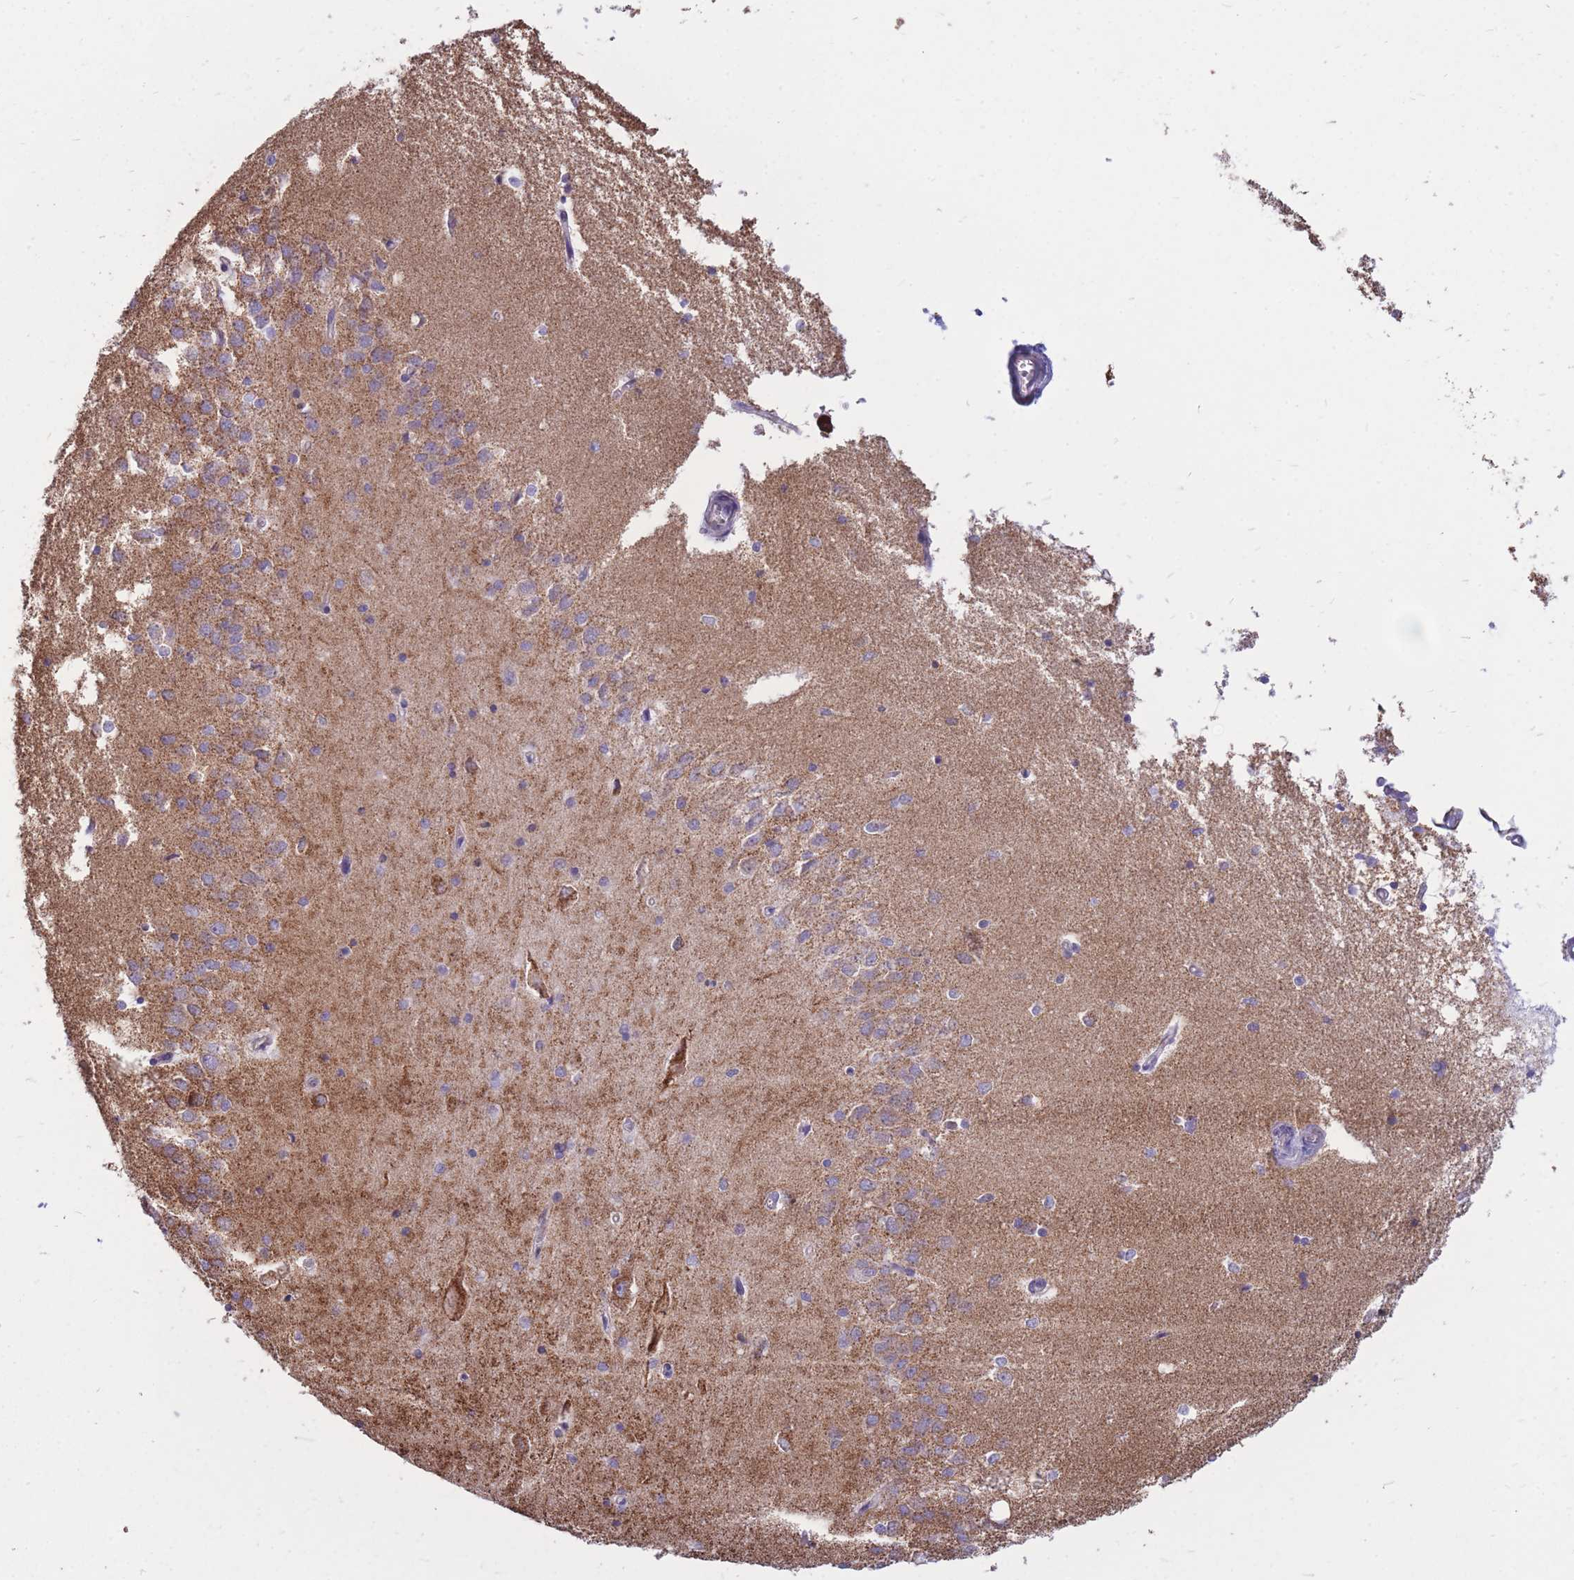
{"staining": {"intensity": "weak", "quantity": "<25%", "location": "cytoplasmic/membranous"}, "tissue": "hippocampus", "cell_type": "Glial cells", "image_type": "normal", "snomed": [{"axis": "morphology", "description": "Normal tissue, NOS"}, {"axis": "topography", "description": "Hippocampus"}], "caption": "Protein analysis of unremarkable hippocampus shows no significant expression in glial cells.", "gene": "PCSK1", "patient": {"sex": "male", "age": 45}}